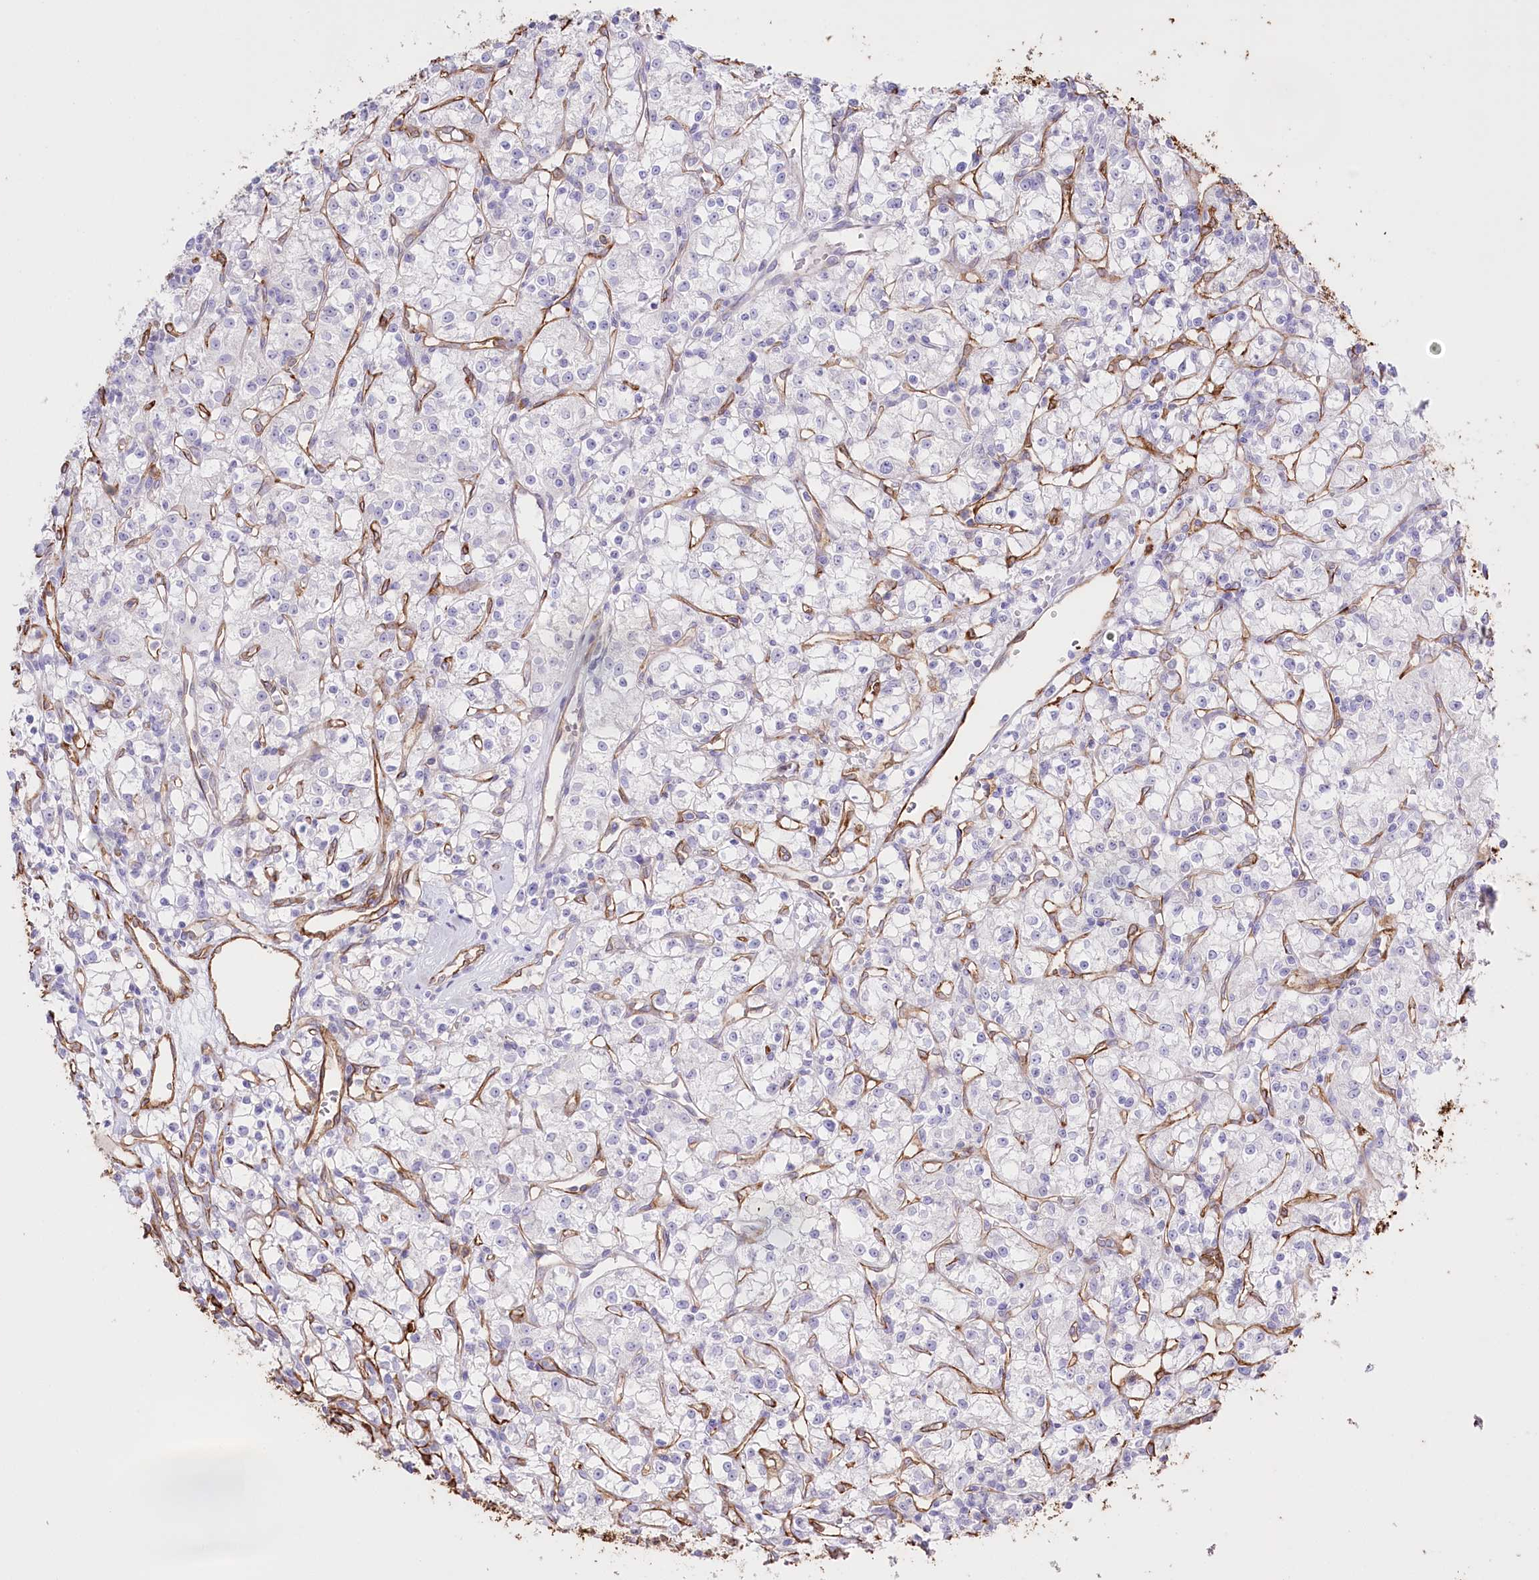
{"staining": {"intensity": "negative", "quantity": "none", "location": "none"}, "tissue": "renal cancer", "cell_type": "Tumor cells", "image_type": "cancer", "snomed": [{"axis": "morphology", "description": "Adenocarcinoma, NOS"}, {"axis": "topography", "description": "Kidney"}], "caption": "Tumor cells are negative for brown protein staining in adenocarcinoma (renal).", "gene": "SLC39A10", "patient": {"sex": "female", "age": 59}}